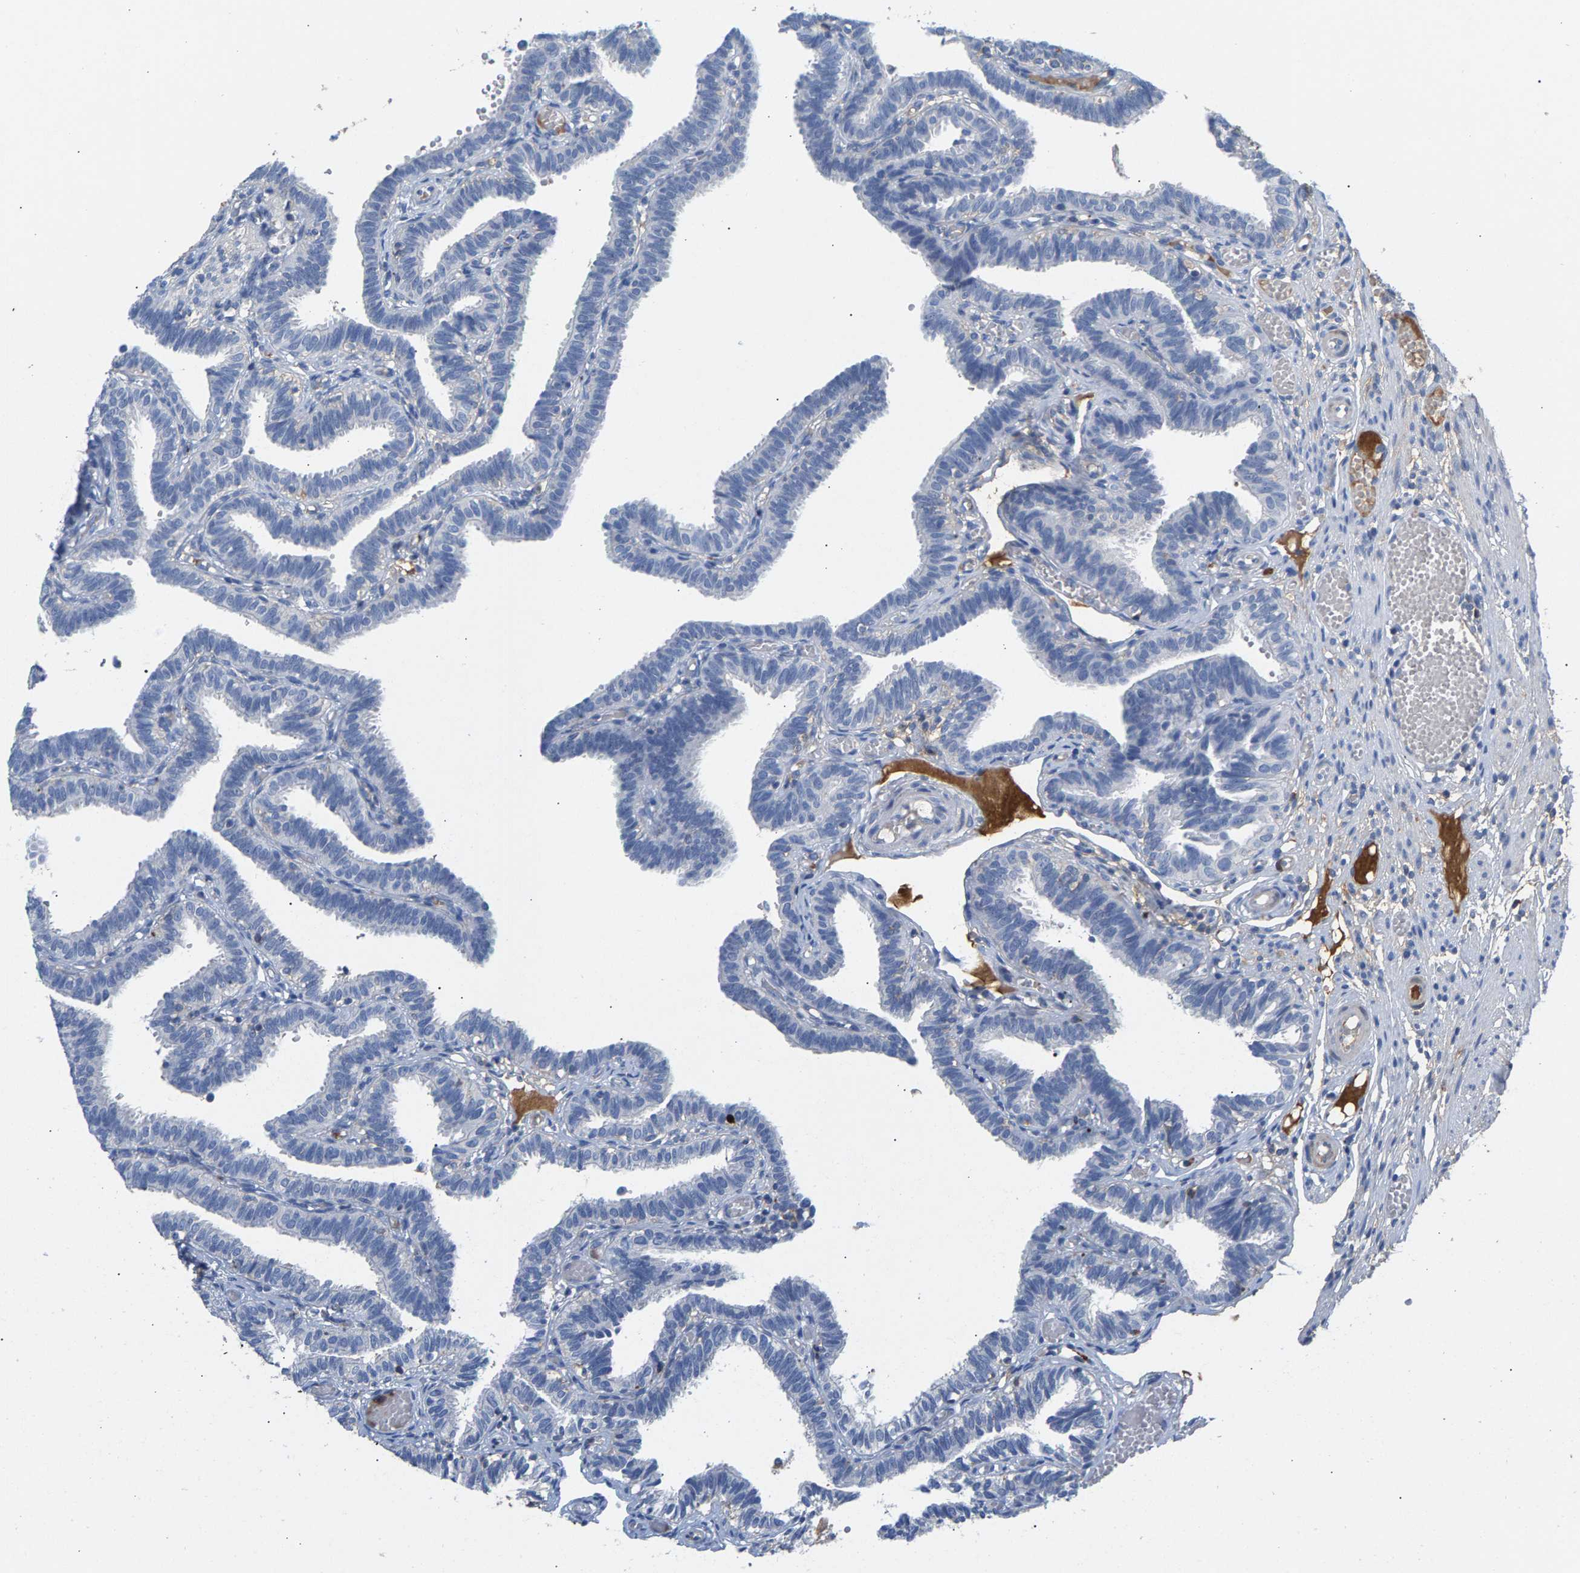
{"staining": {"intensity": "negative", "quantity": "none", "location": "none"}, "tissue": "fallopian tube", "cell_type": "Glandular cells", "image_type": "normal", "snomed": [{"axis": "morphology", "description": "Normal tissue, NOS"}, {"axis": "topography", "description": "Fallopian tube"}], "caption": "The micrograph displays no staining of glandular cells in unremarkable fallopian tube. Brightfield microscopy of immunohistochemistry (IHC) stained with DAB (brown) and hematoxylin (blue), captured at high magnification.", "gene": "APOH", "patient": {"sex": "female", "age": 29}}